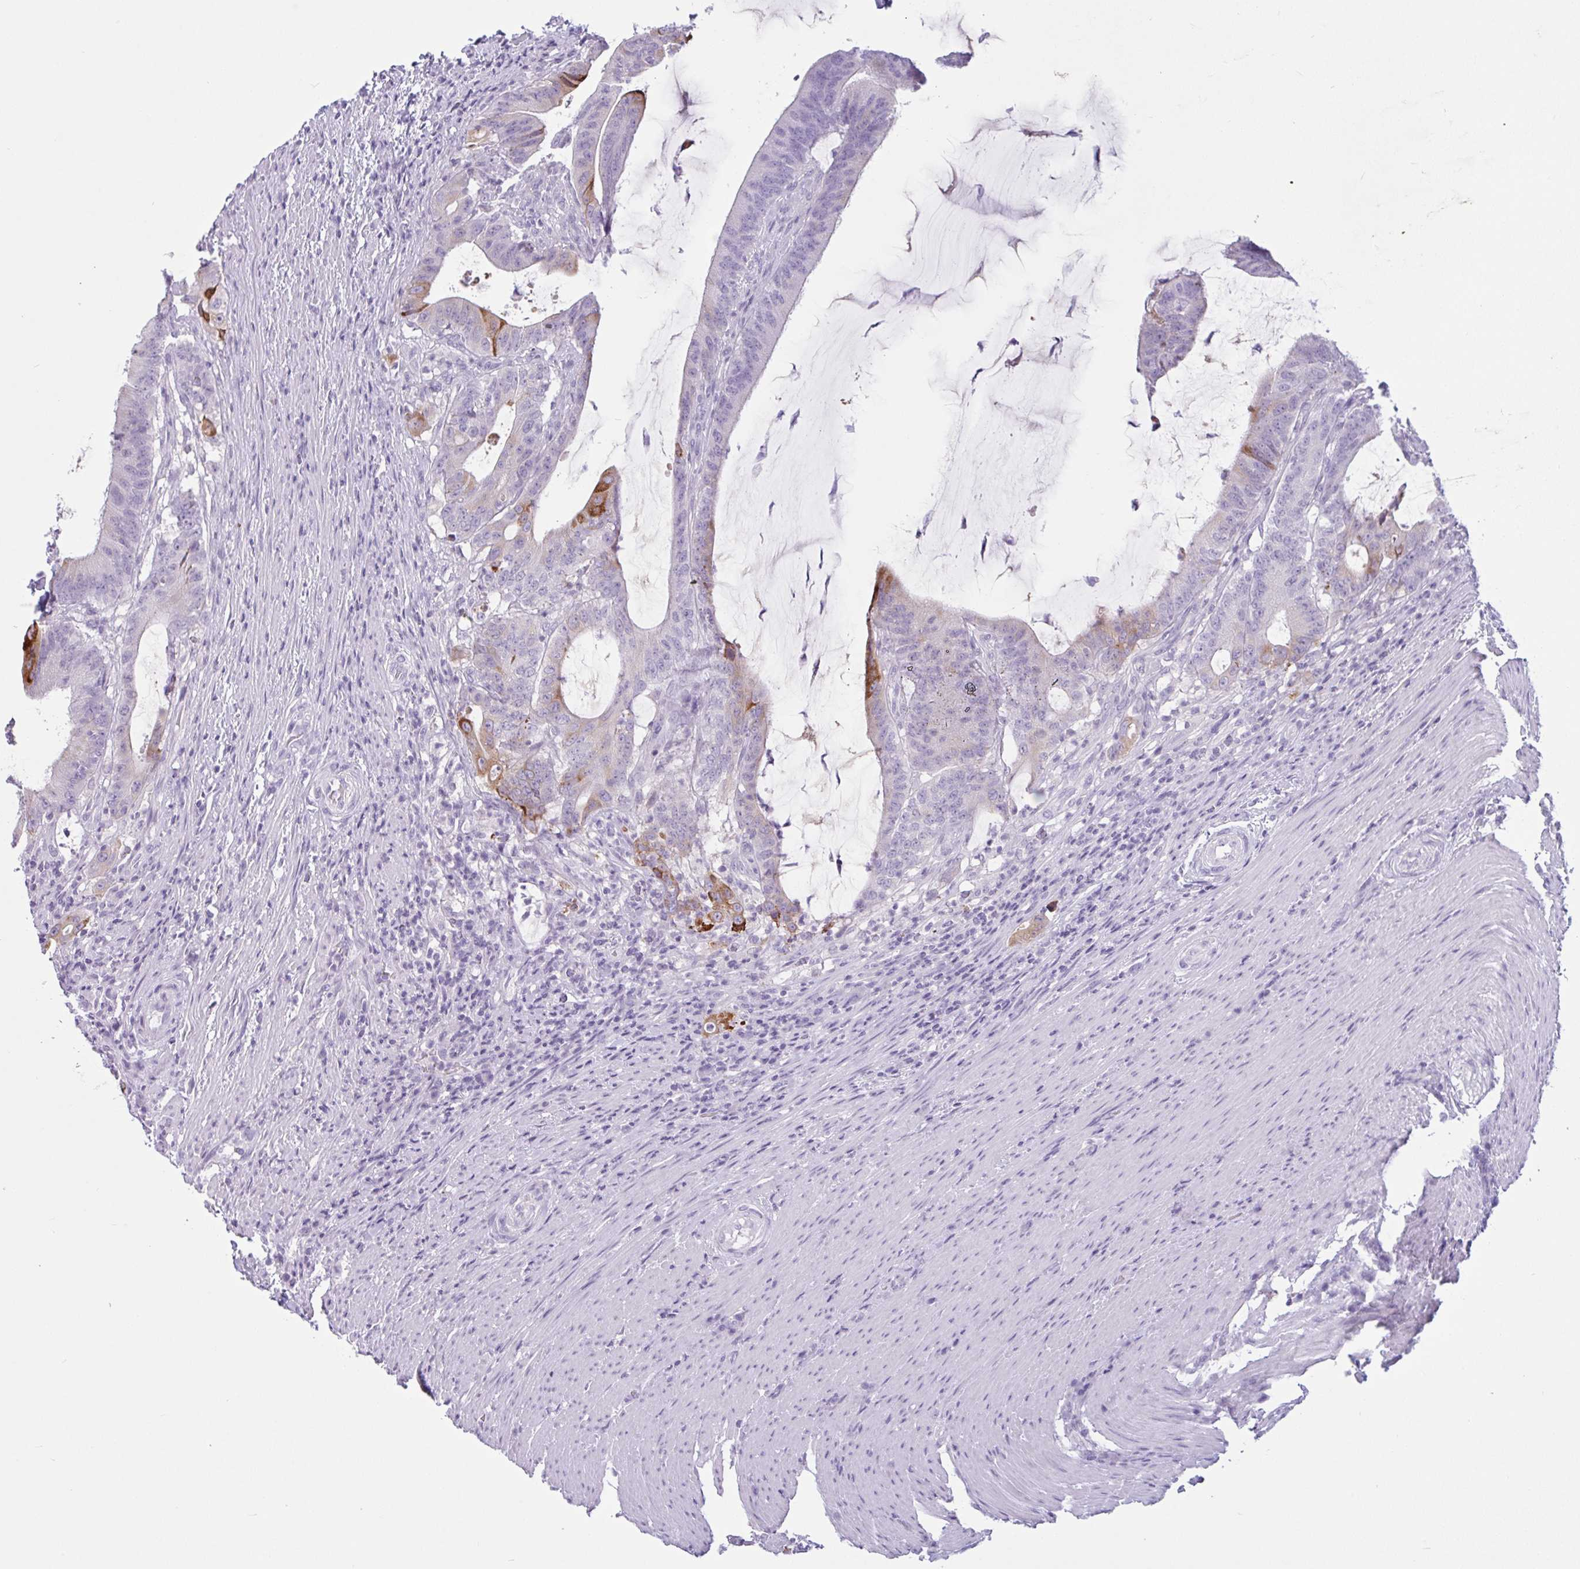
{"staining": {"intensity": "moderate", "quantity": "<25%", "location": "cytoplasmic/membranous"}, "tissue": "colorectal cancer", "cell_type": "Tumor cells", "image_type": "cancer", "snomed": [{"axis": "morphology", "description": "Adenocarcinoma, NOS"}, {"axis": "topography", "description": "Colon"}], "caption": "A micrograph showing moderate cytoplasmic/membranous expression in about <25% of tumor cells in colorectal cancer, as visualized by brown immunohistochemical staining.", "gene": "CTSE", "patient": {"sex": "female", "age": 43}}